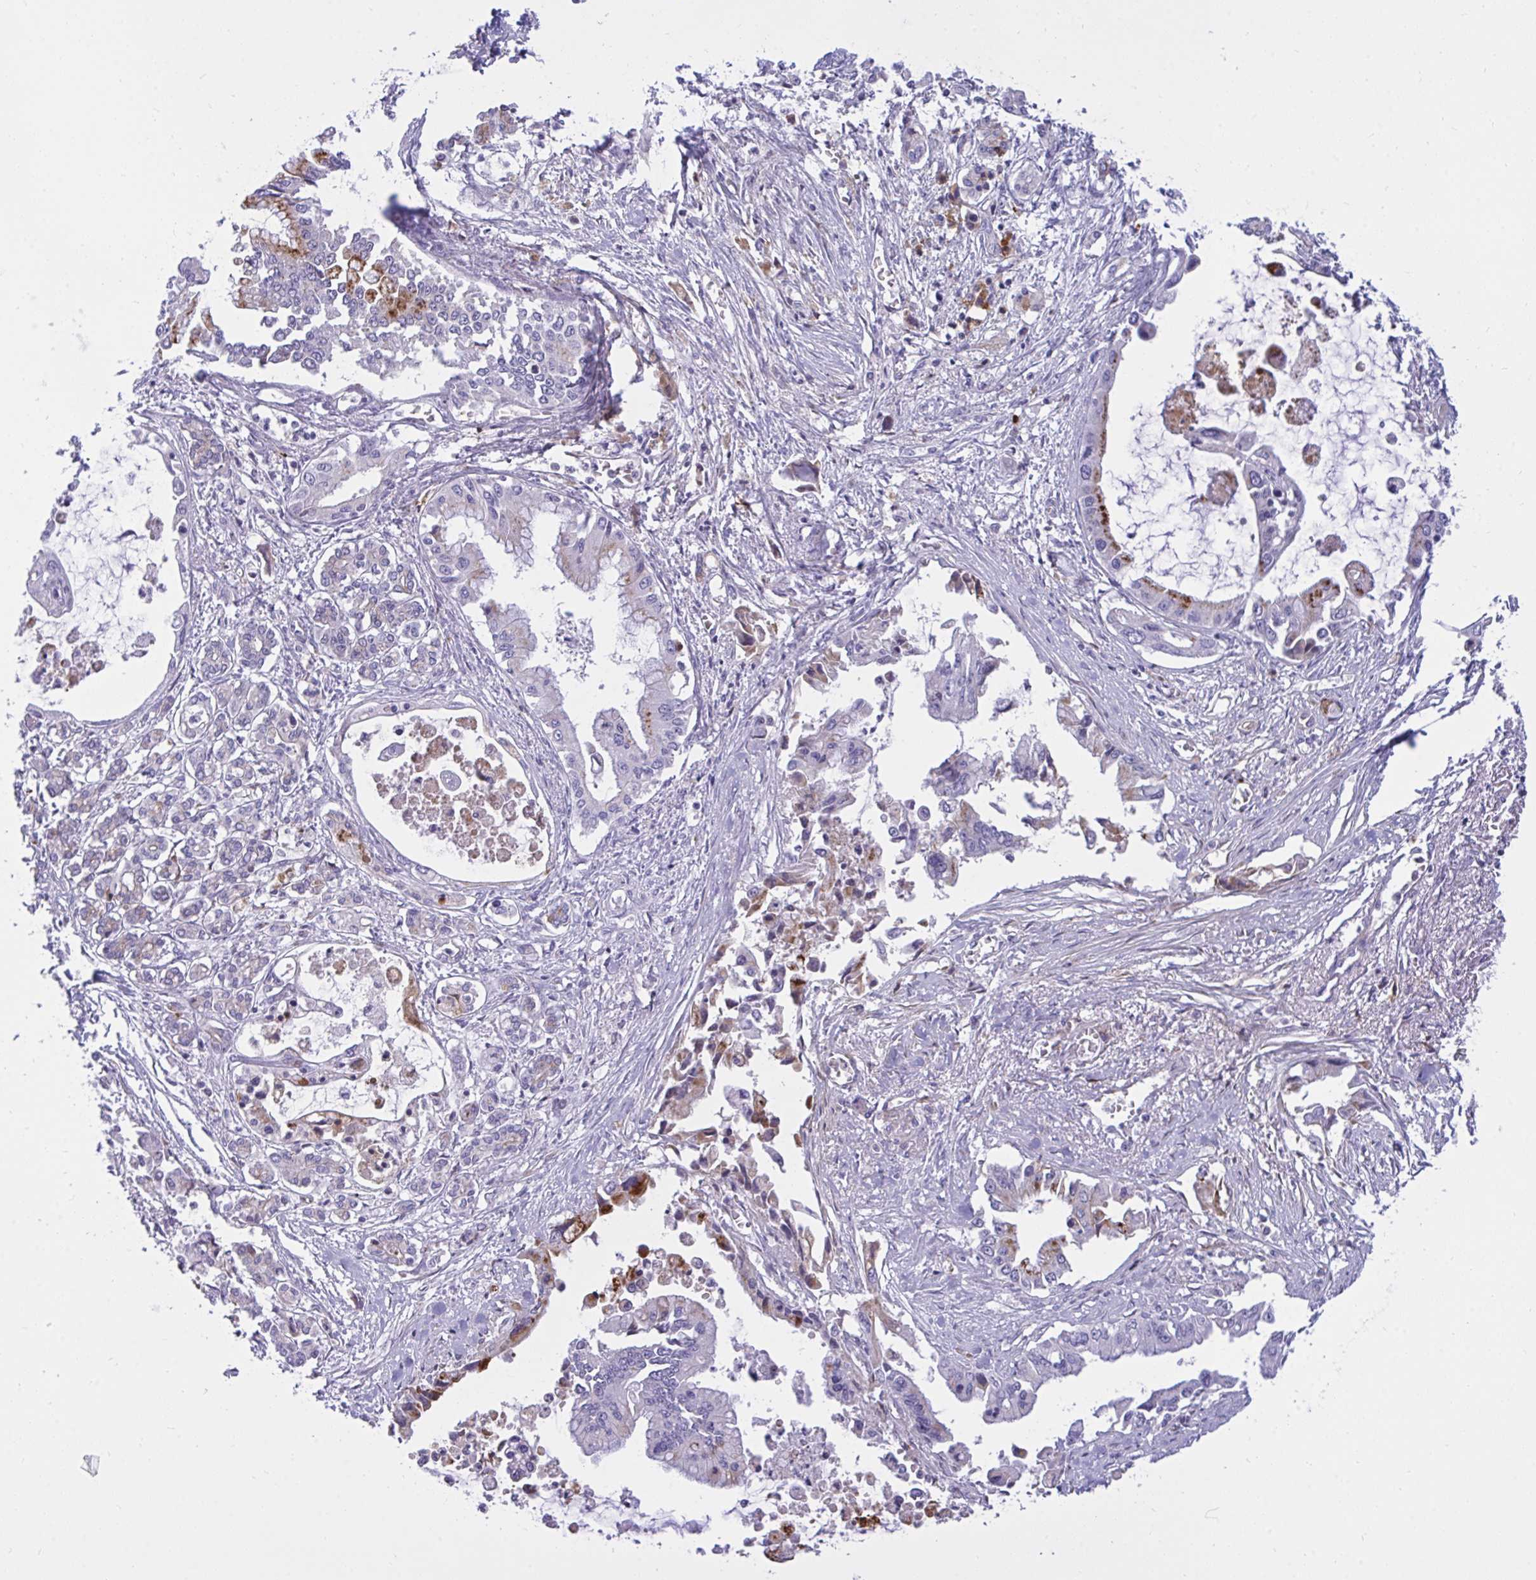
{"staining": {"intensity": "moderate", "quantity": "<25%", "location": "cytoplasmic/membranous"}, "tissue": "pancreatic cancer", "cell_type": "Tumor cells", "image_type": "cancer", "snomed": [{"axis": "morphology", "description": "Adenocarcinoma, NOS"}, {"axis": "topography", "description": "Pancreas"}], "caption": "Immunohistochemistry (IHC) histopathology image of human pancreatic adenocarcinoma stained for a protein (brown), which shows low levels of moderate cytoplasmic/membranous staining in approximately <25% of tumor cells.", "gene": "F2", "patient": {"sex": "male", "age": 84}}